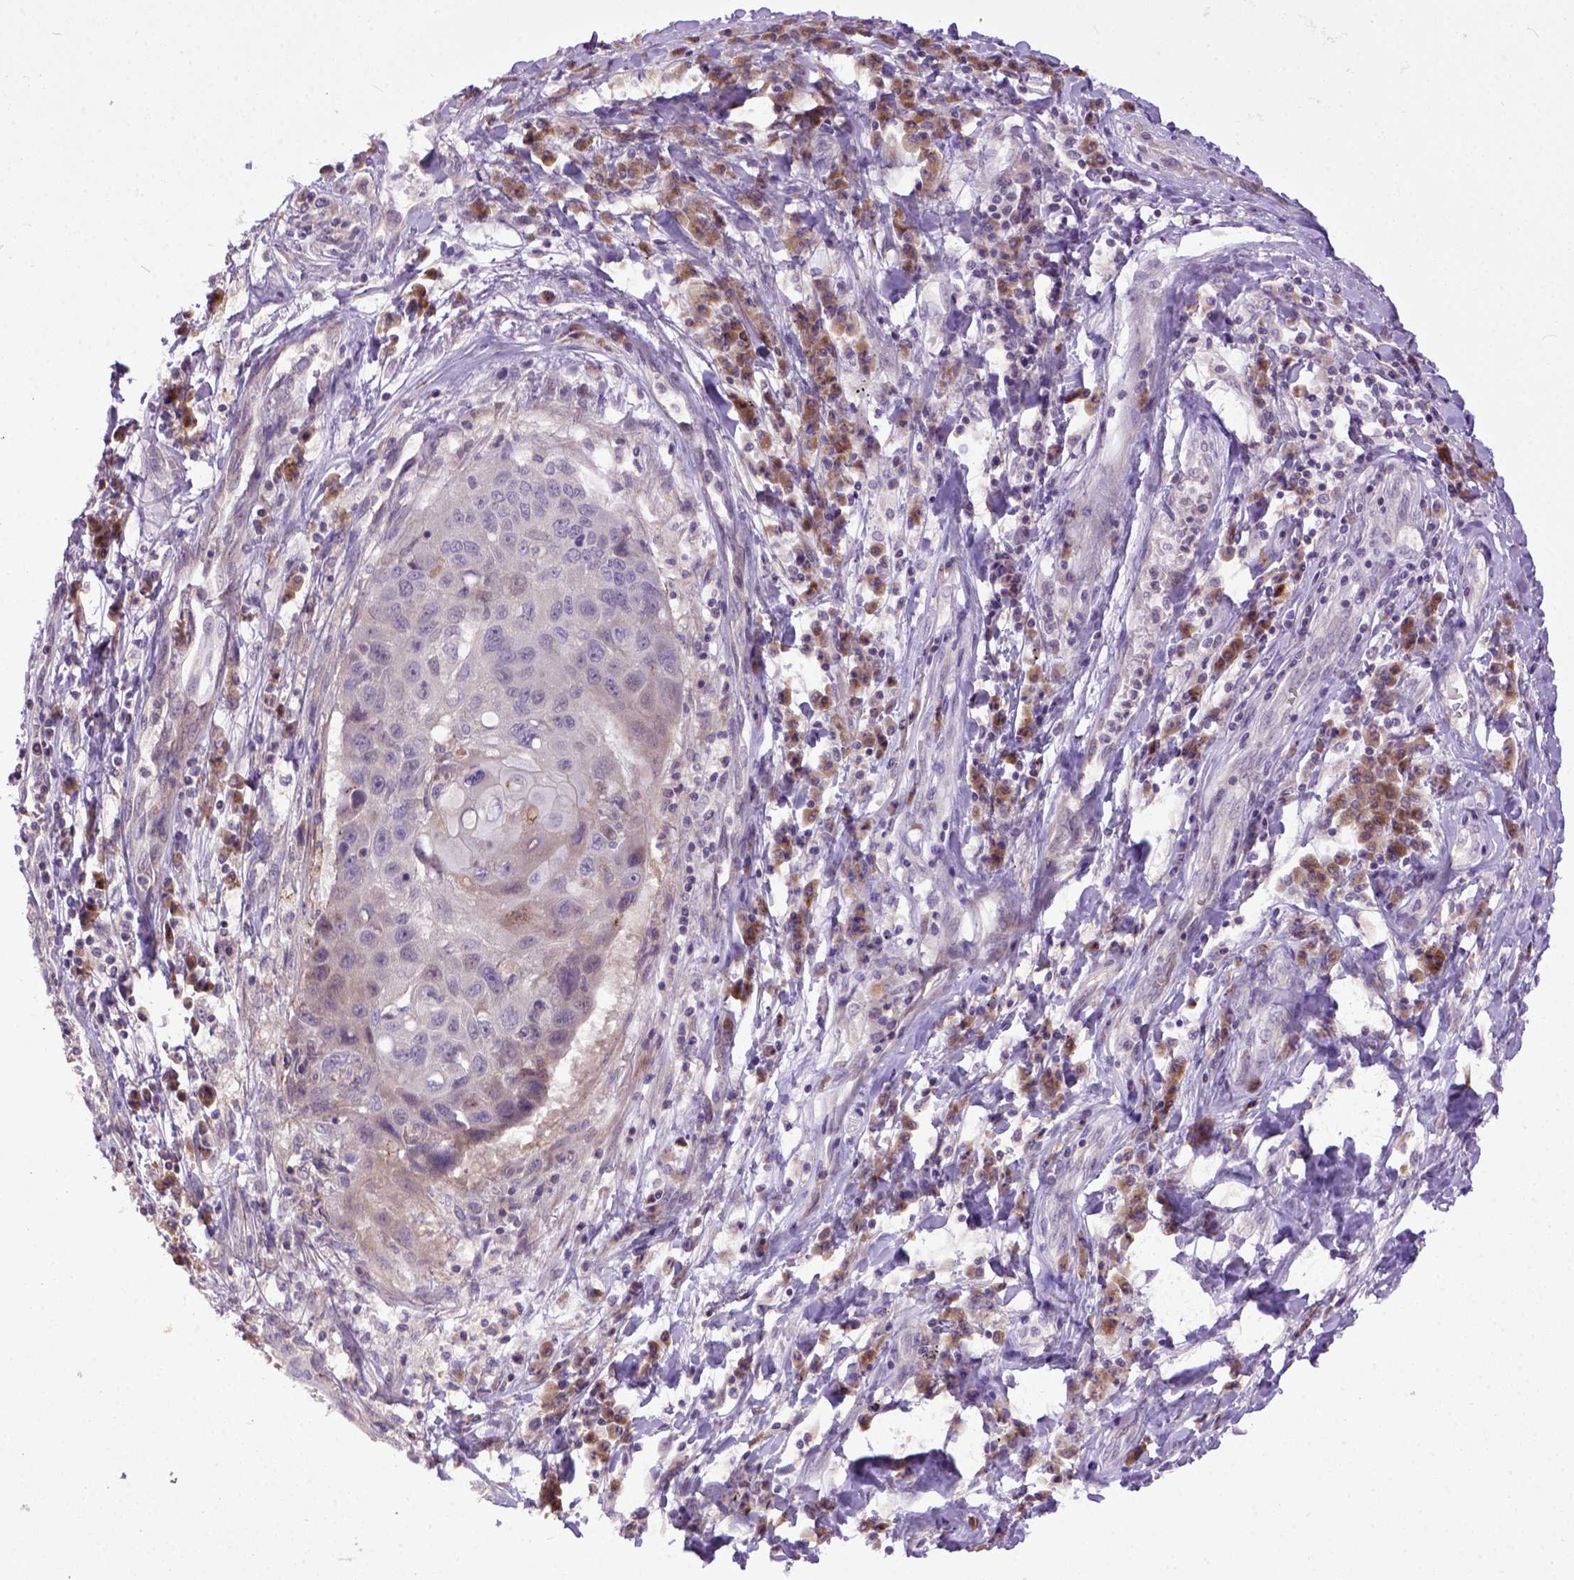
{"staining": {"intensity": "negative", "quantity": "none", "location": "none"}, "tissue": "lung cancer", "cell_type": "Tumor cells", "image_type": "cancer", "snomed": [{"axis": "morphology", "description": "Squamous cell carcinoma, NOS"}, {"axis": "topography", "description": "Lung"}], "caption": "Immunohistochemical staining of lung squamous cell carcinoma exhibits no significant staining in tumor cells.", "gene": "CPNE1", "patient": {"sex": "male", "age": 73}}